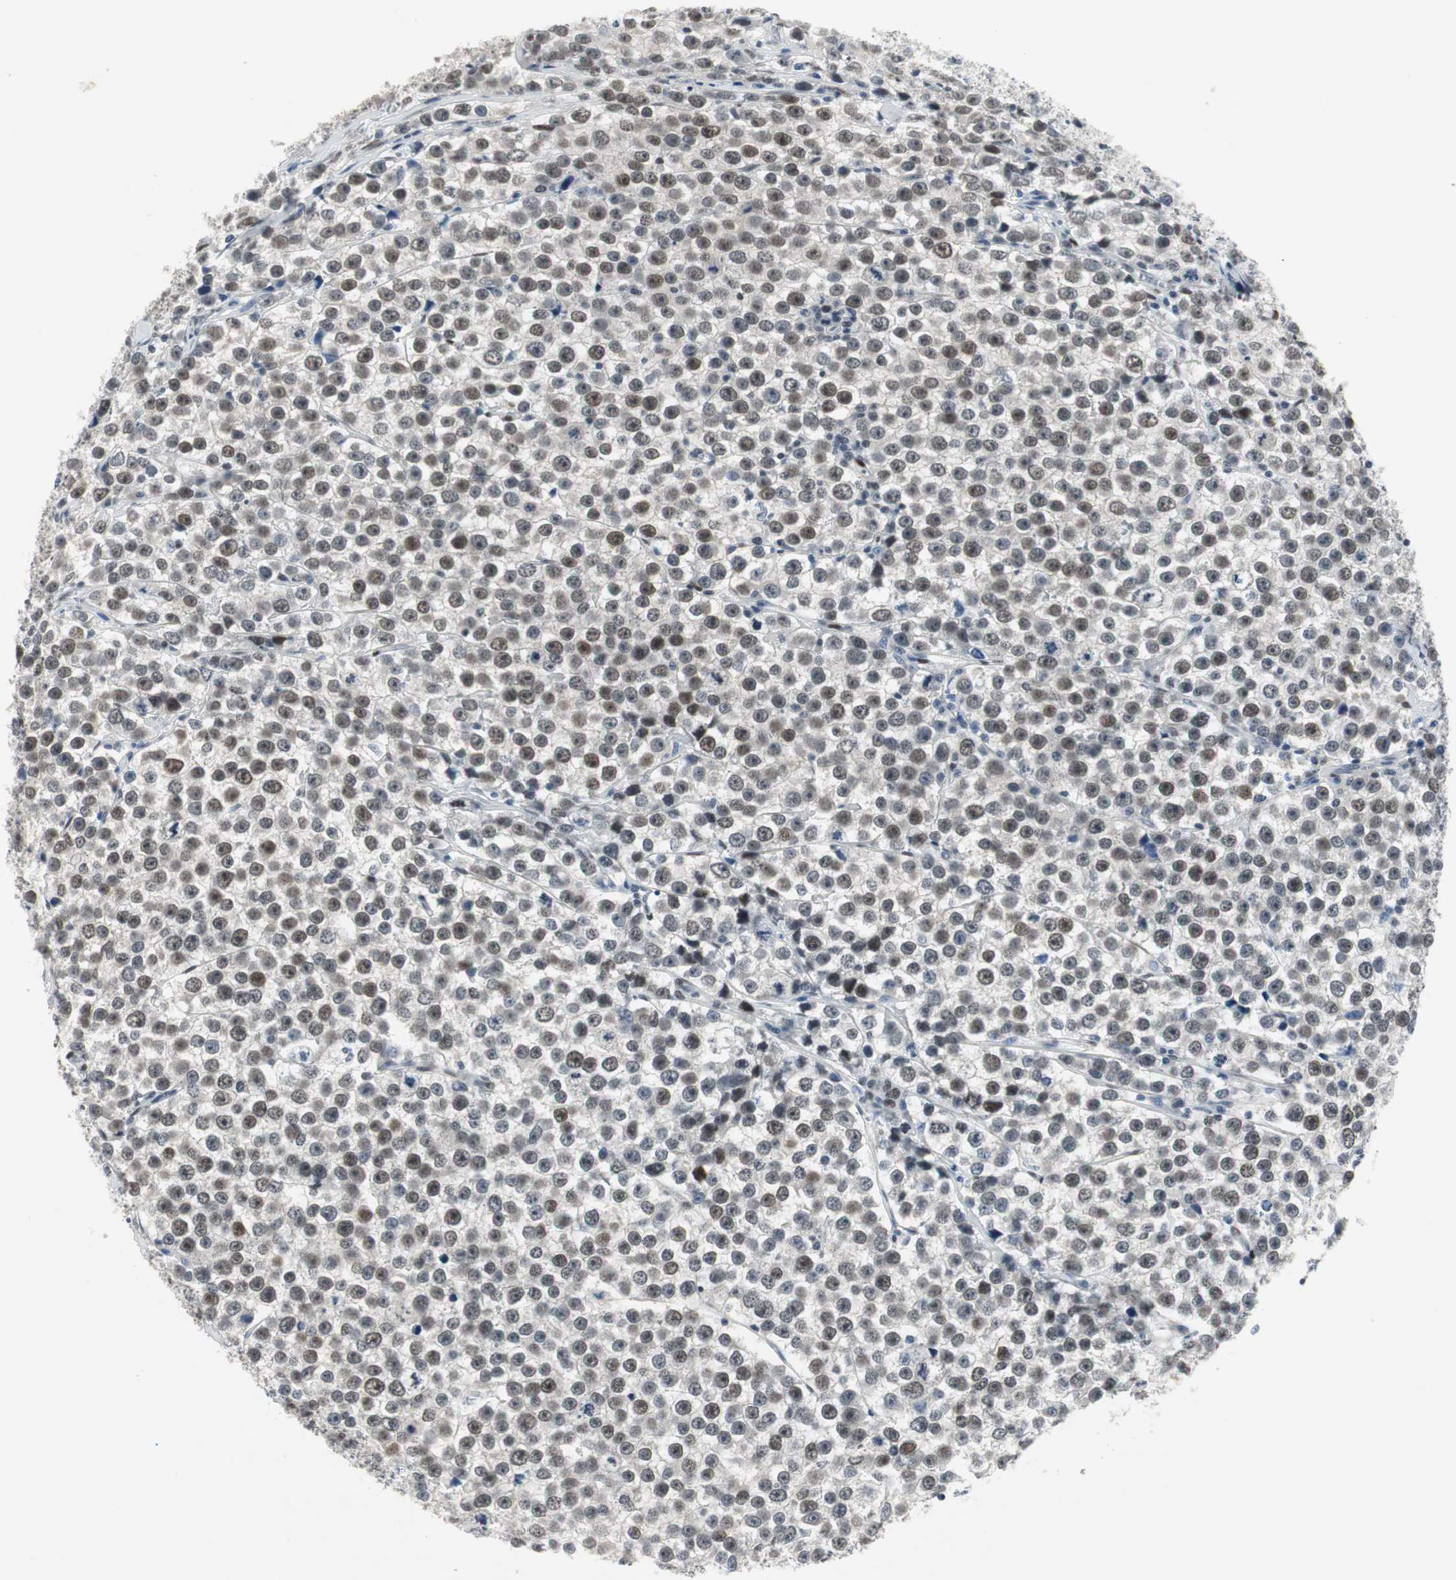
{"staining": {"intensity": "moderate", "quantity": ">75%", "location": "nuclear"}, "tissue": "testis cancer", "cell_type": "Tumor cells", "image_type": "cancer", "snomed": [{"axis": "morphology", "description": "Seminoma, NOS"}, {"axis": "morphology", "description": "Carcinoma, Embryonal, NOS"}, {"axis": "topography", "description": "Testis"}], "caption": "Immunohistochemistry histopathology image of testis embryonal carcinoma stained for a protein (brown), which demonstrates medium levels of moderate nuclear expression in approximately >75% of tumor cells.", "gene": "ELK1", "patient": {"sex": "male", "age": 52}}